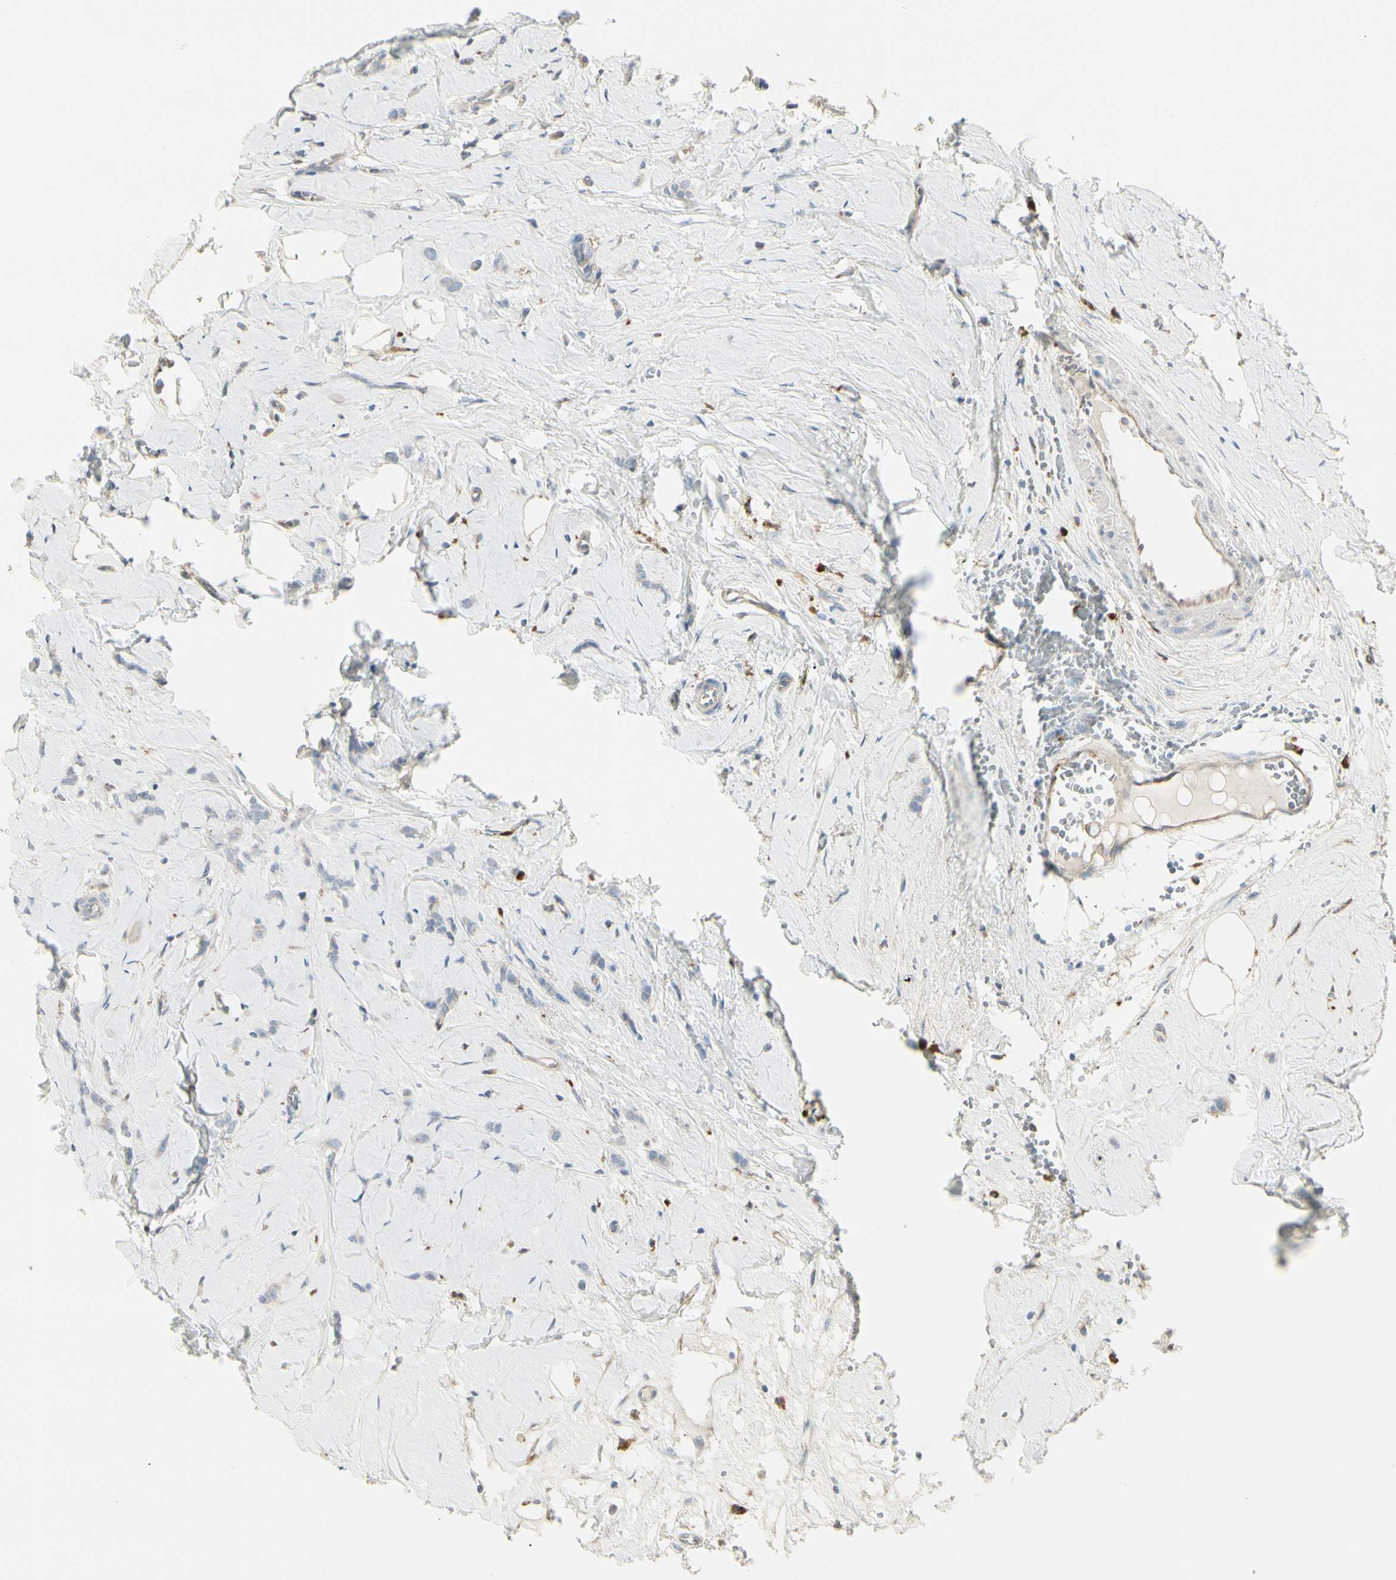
{"staining": {"intensity": "negative", "quantity": "none", "location": "none"}, "tissue": "breast cancer", "cell_type": "Tumor cells", "image_type": "cancer", "snomed": [{"axis": "morphology", "description": "Lobular carcinoma"}, {"axis": "topography", "description": "Breast"}], "caption": "Histopathology image shows no significant protein staining in tumor cells of breast cancer.", "gene": "ATP6V1B2", "patient": {"sex": "female", "age": 60}}